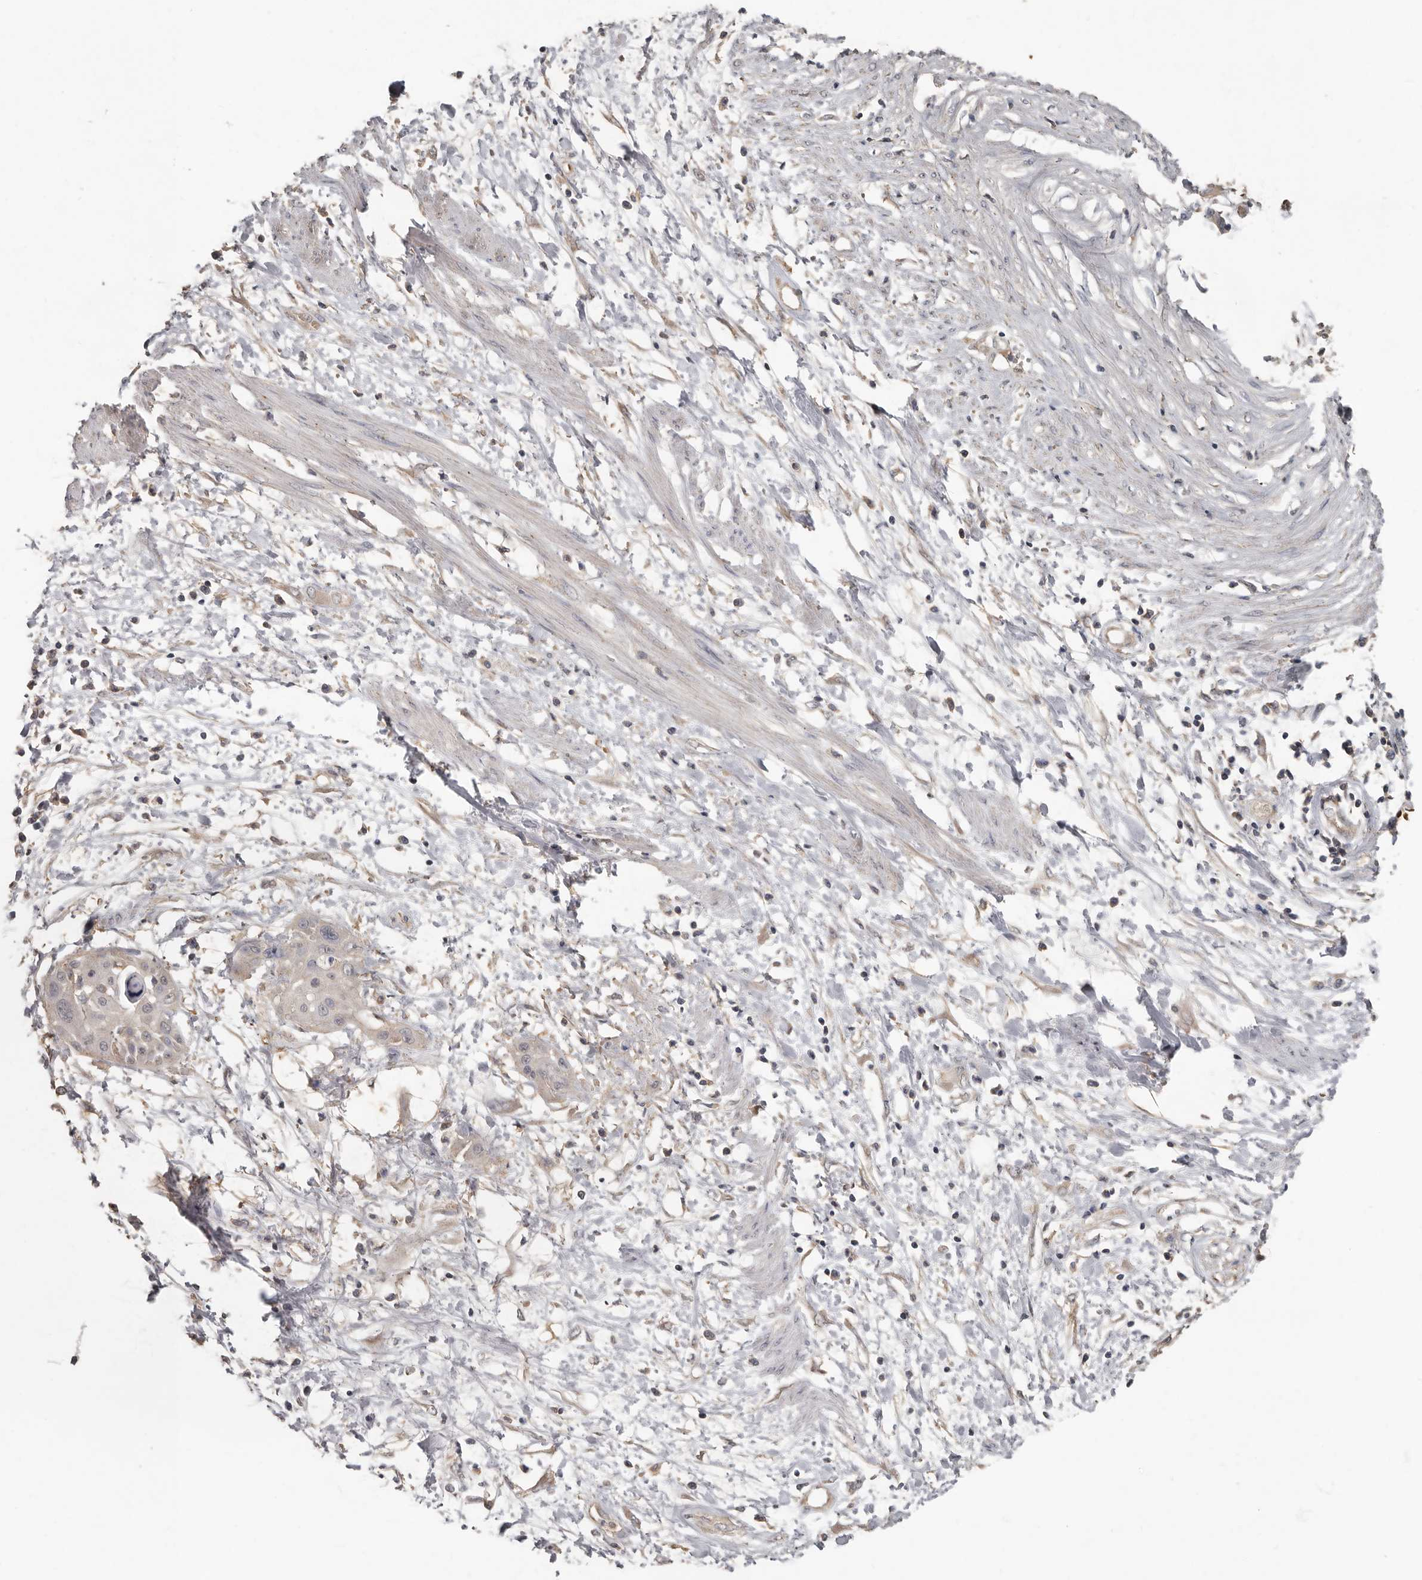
{"staining": {"intensity": "weak", "quantity": "<25%", "location": "cytoplasmic/membranous"}, "tissue": "cervical cancer", "cell_type": "Tumor cells", "image_type": "cancer", "snomed": [{"axis": "morphology", "description": "Squamous cell carcinoma, NOS"}, {"axis": "topography", "description": "Cervix"}], "caption": "An immunohistochemistry histopathology image of cervical squamous cell carcinoma is shown. There is no staining in tumor cells of cervical squamous cell carcinoma.", "gene": "KIF26B", "patient": {"sex": "female", "age": 57}}